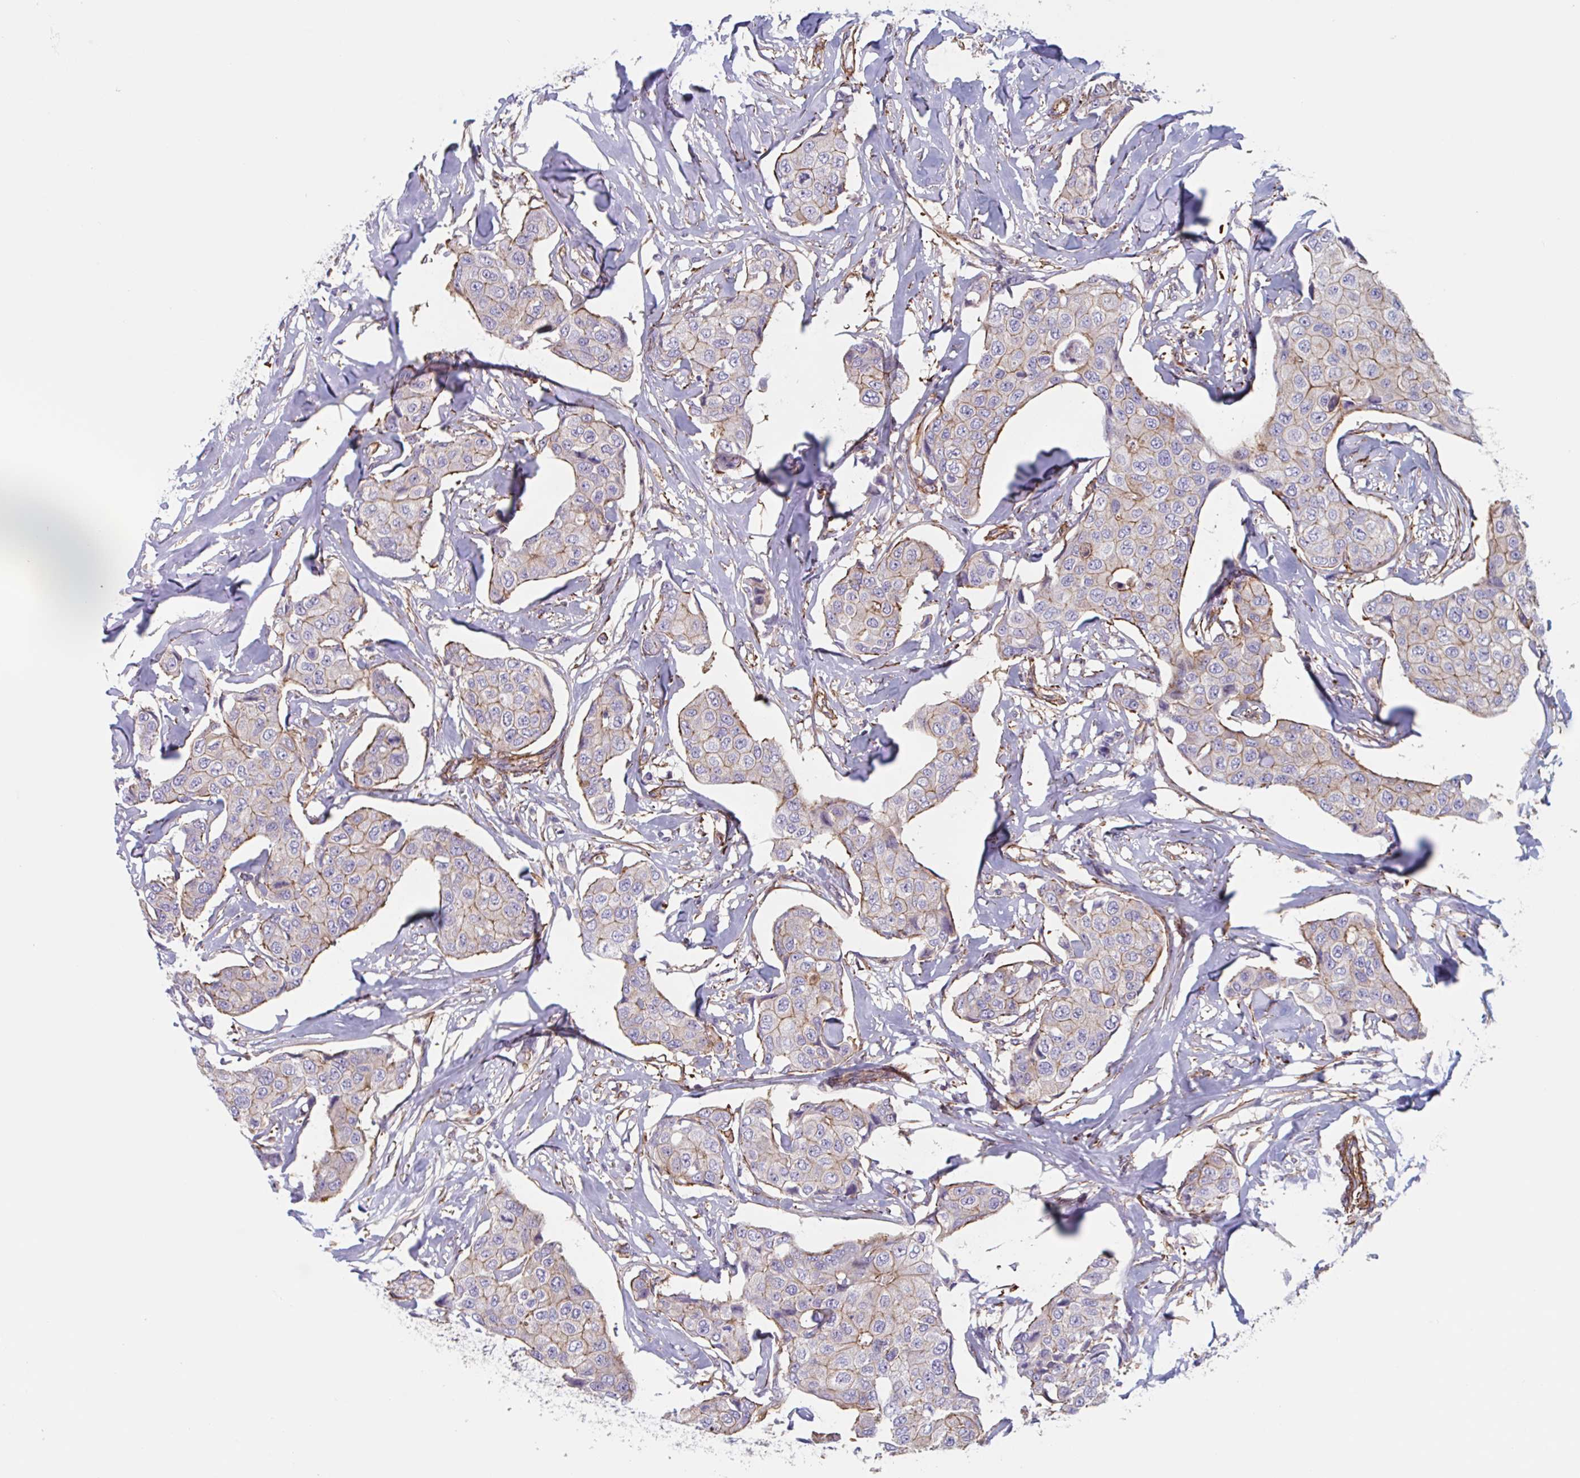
{"staining": {"intensity": "weak", "quantity": "<25%", "location": "cytoplasmic/membranous"}, "tissue": "breast cancer", "cell_type": "Tumor cells", "image_type": "cancer", "snomed": [{"axis": "morphology", "description": "Duct carcinoma"}, {"axis": "topography", "description": "Breast"}, {"axis": "topography", "description": "Lymph node"}], "caption": "Immunohistochemistry micrograph of human breast cancer (intraductal carcinoma) stained for a protein (brown), which displays no positivity in tumor cells.", "gene": "SHISA7", "patient": {"sex": "female", "age": 80}}